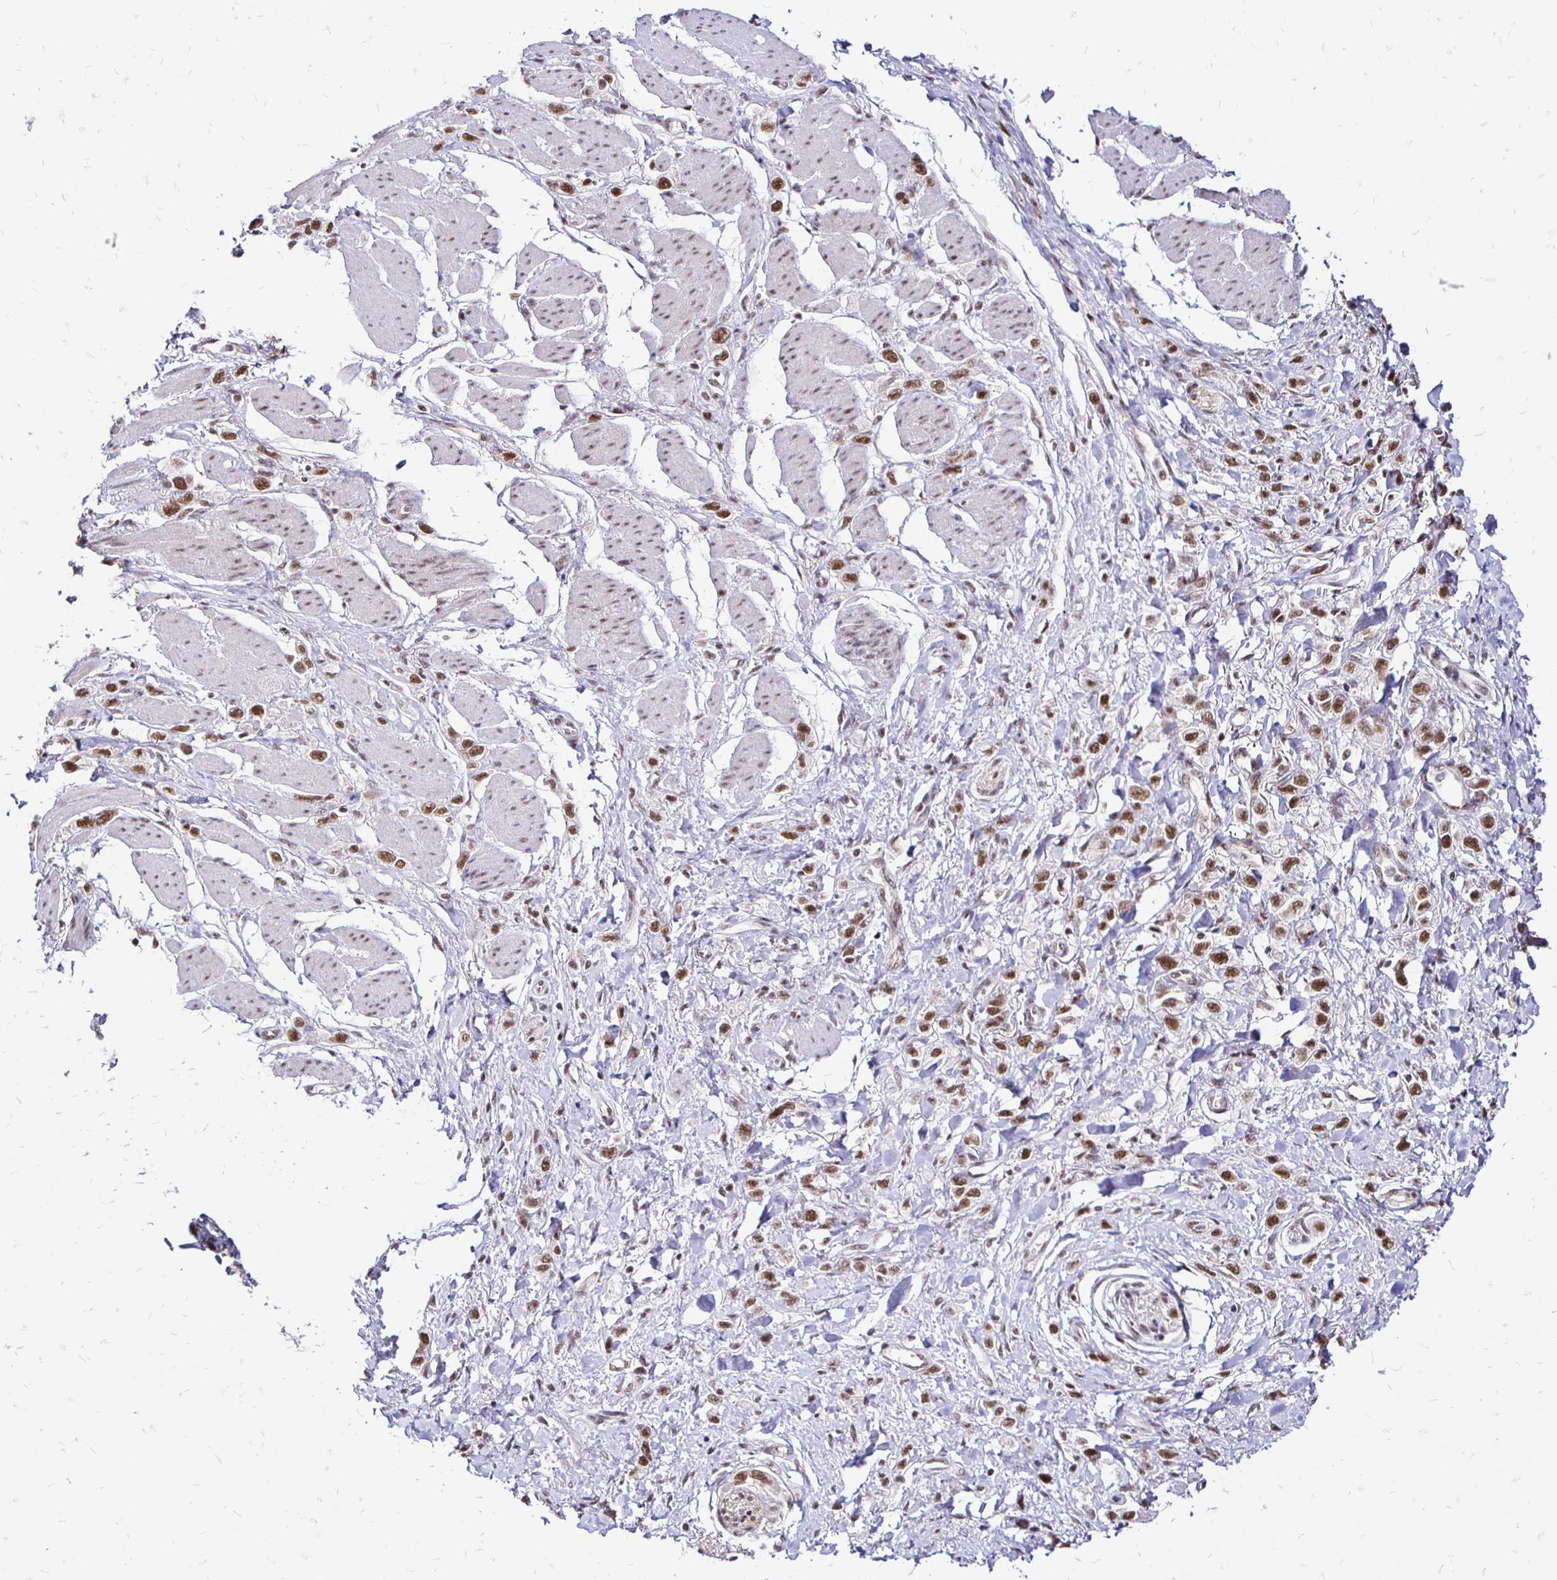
{"staining": {"intensity": "moderate", "quantity": ">75%", "location": "nuclear"}, "tissue": "stomach cancer", "cell_type": "Tumor cells", "image_type": "cancer", "snomed": [{"axis": "morphology", "description": "Adenocarcinoma, NOS"}, {"axis": "topography", "description": "Stomach"}], "caption": "Tumor cells demonstrate moderate nuclear positivity in approximately >75% of cells in stomach adenocarcinoma.", "gene": "SIN3A", "patient": {"sex": "female", "age": 65}}